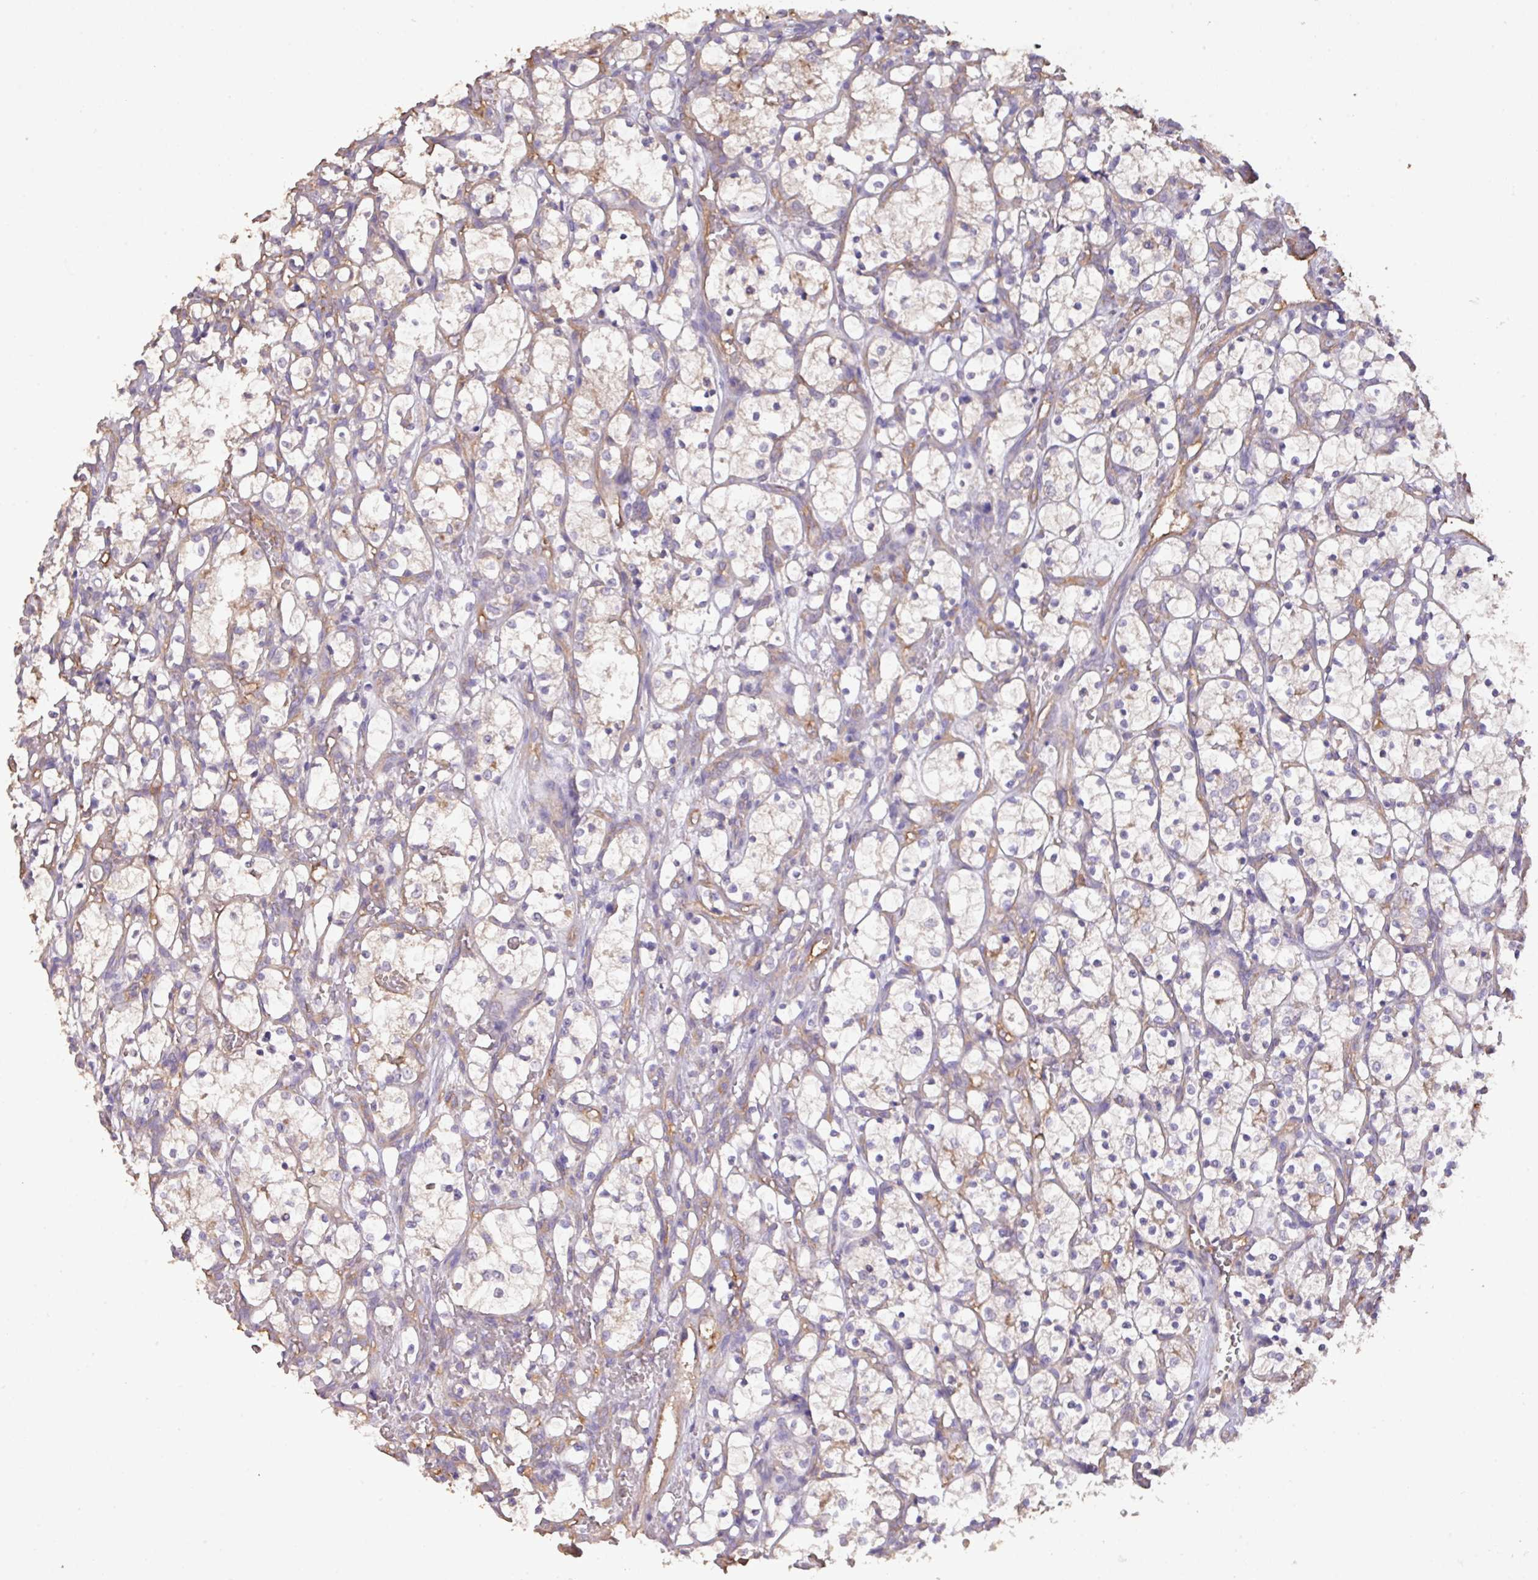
{"staining": {"intensity": "negative", "quantity": "none", "location": "none"}, "tissue": "renal cancer", "cell_type": "Tumor cells", "image_type": "cancer", "snomed": [{"axis": "morphology", "description": "Adenocarcinoma, NOS"}, {"axis": "topography", "description": "Kidney"}], "caption": "The image displays no staining of tumor cells in adenocarcinoma (renal).", "gene": "CALML4", "patient": {"sex": "female", "age": 69}}